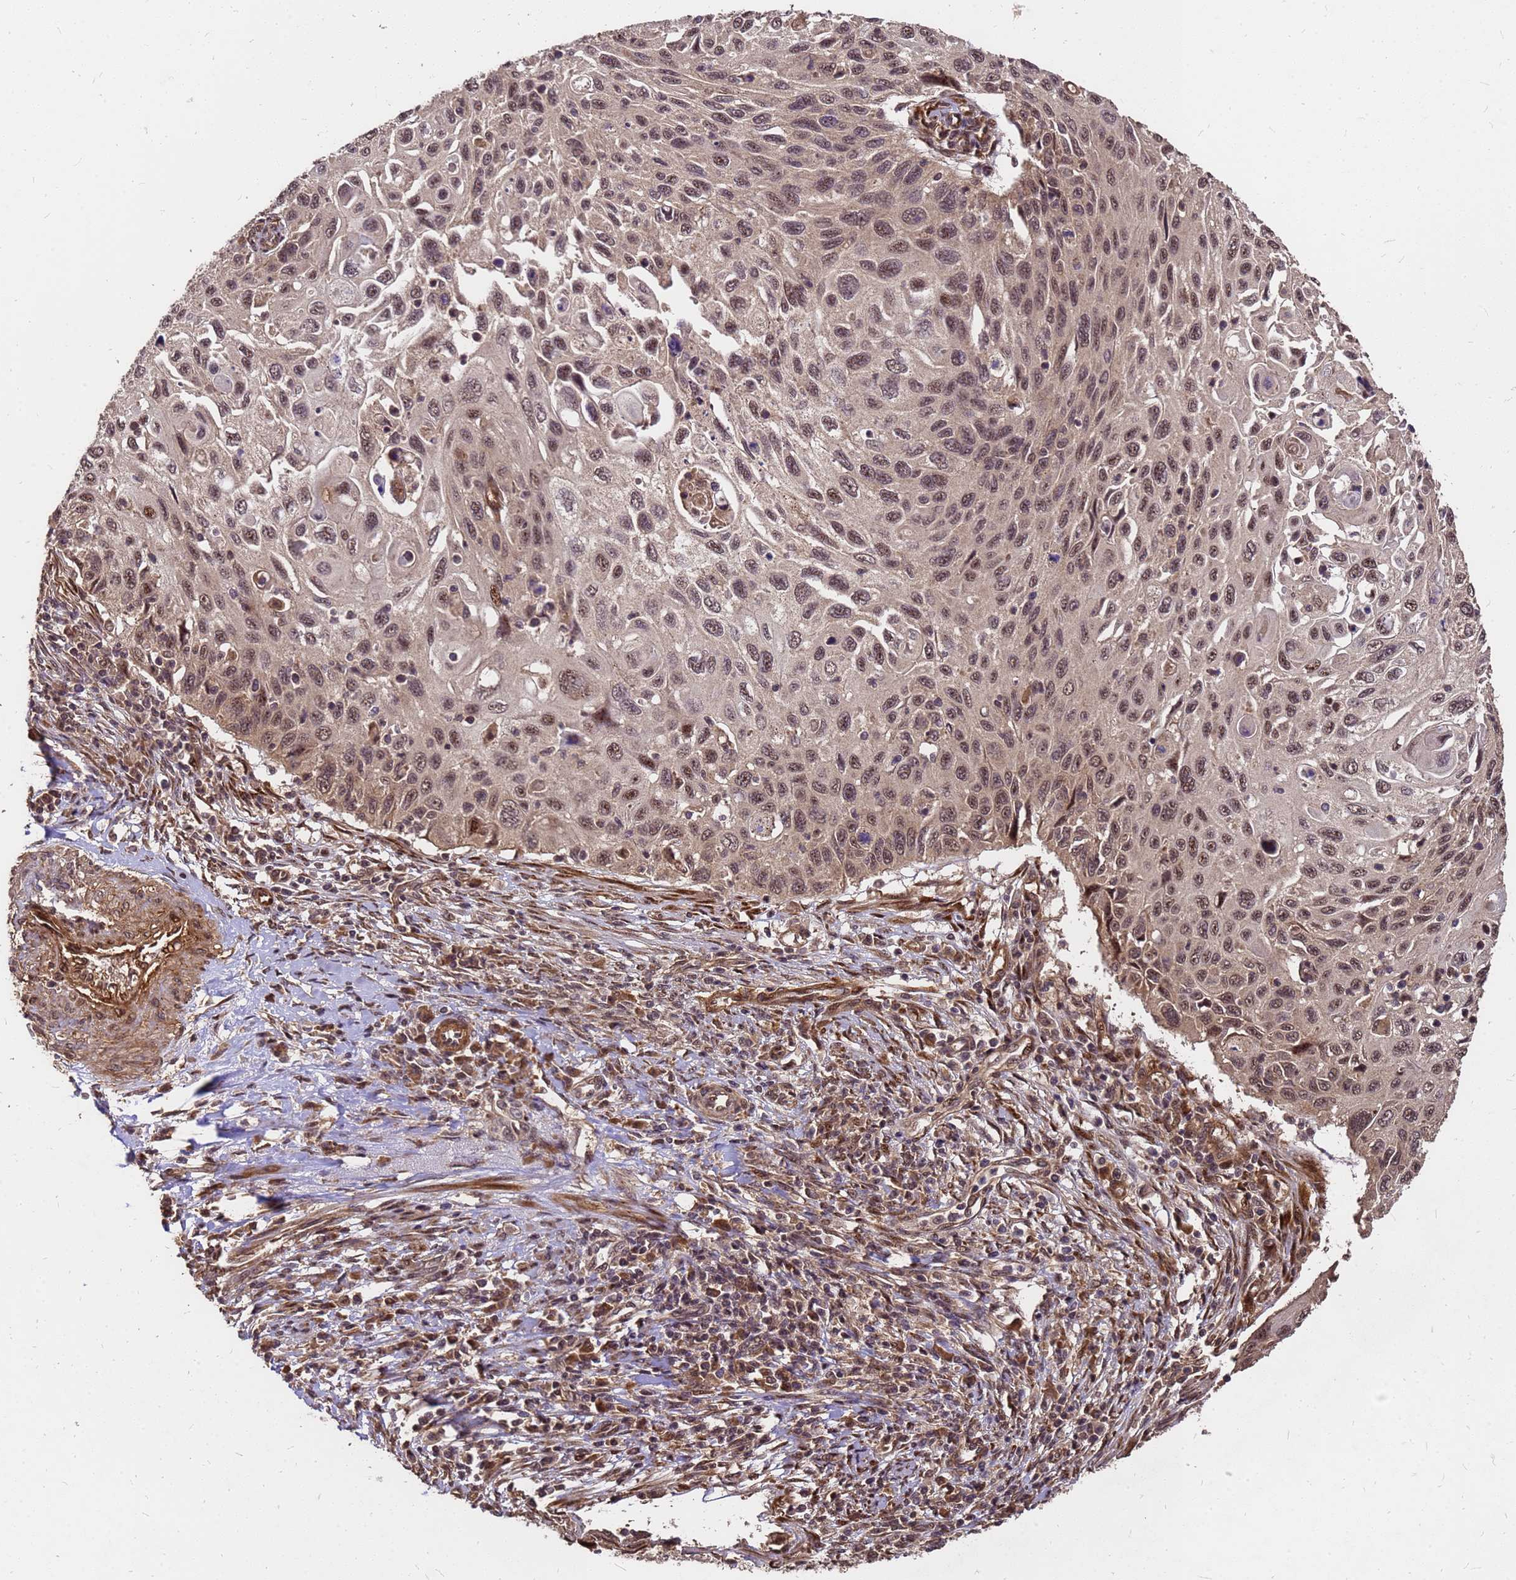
{"staining": {"intensity": "moderate", "quantity": ">75%", "location": "nuclear"}, "tissue": "cervical cancer", "cell_type": "Tumor cells", "image_type": "cancer", "snomed": [{"axis": "morphology", "description": "Squamous cell carcinoma, NOS"}, {"axis": "topography", "description": "Cervix"}], "caption": "Immunohistochemistry (DAB (3,3'-diaminobenzidine)) staining of cervical cancer (squamous cell carcinoma) demonstrates moderate nuclear protein positivity in about >75% of tumor cells.", "gene": "GPATCH8", "patient": {"sex": "female", "age": 70}}